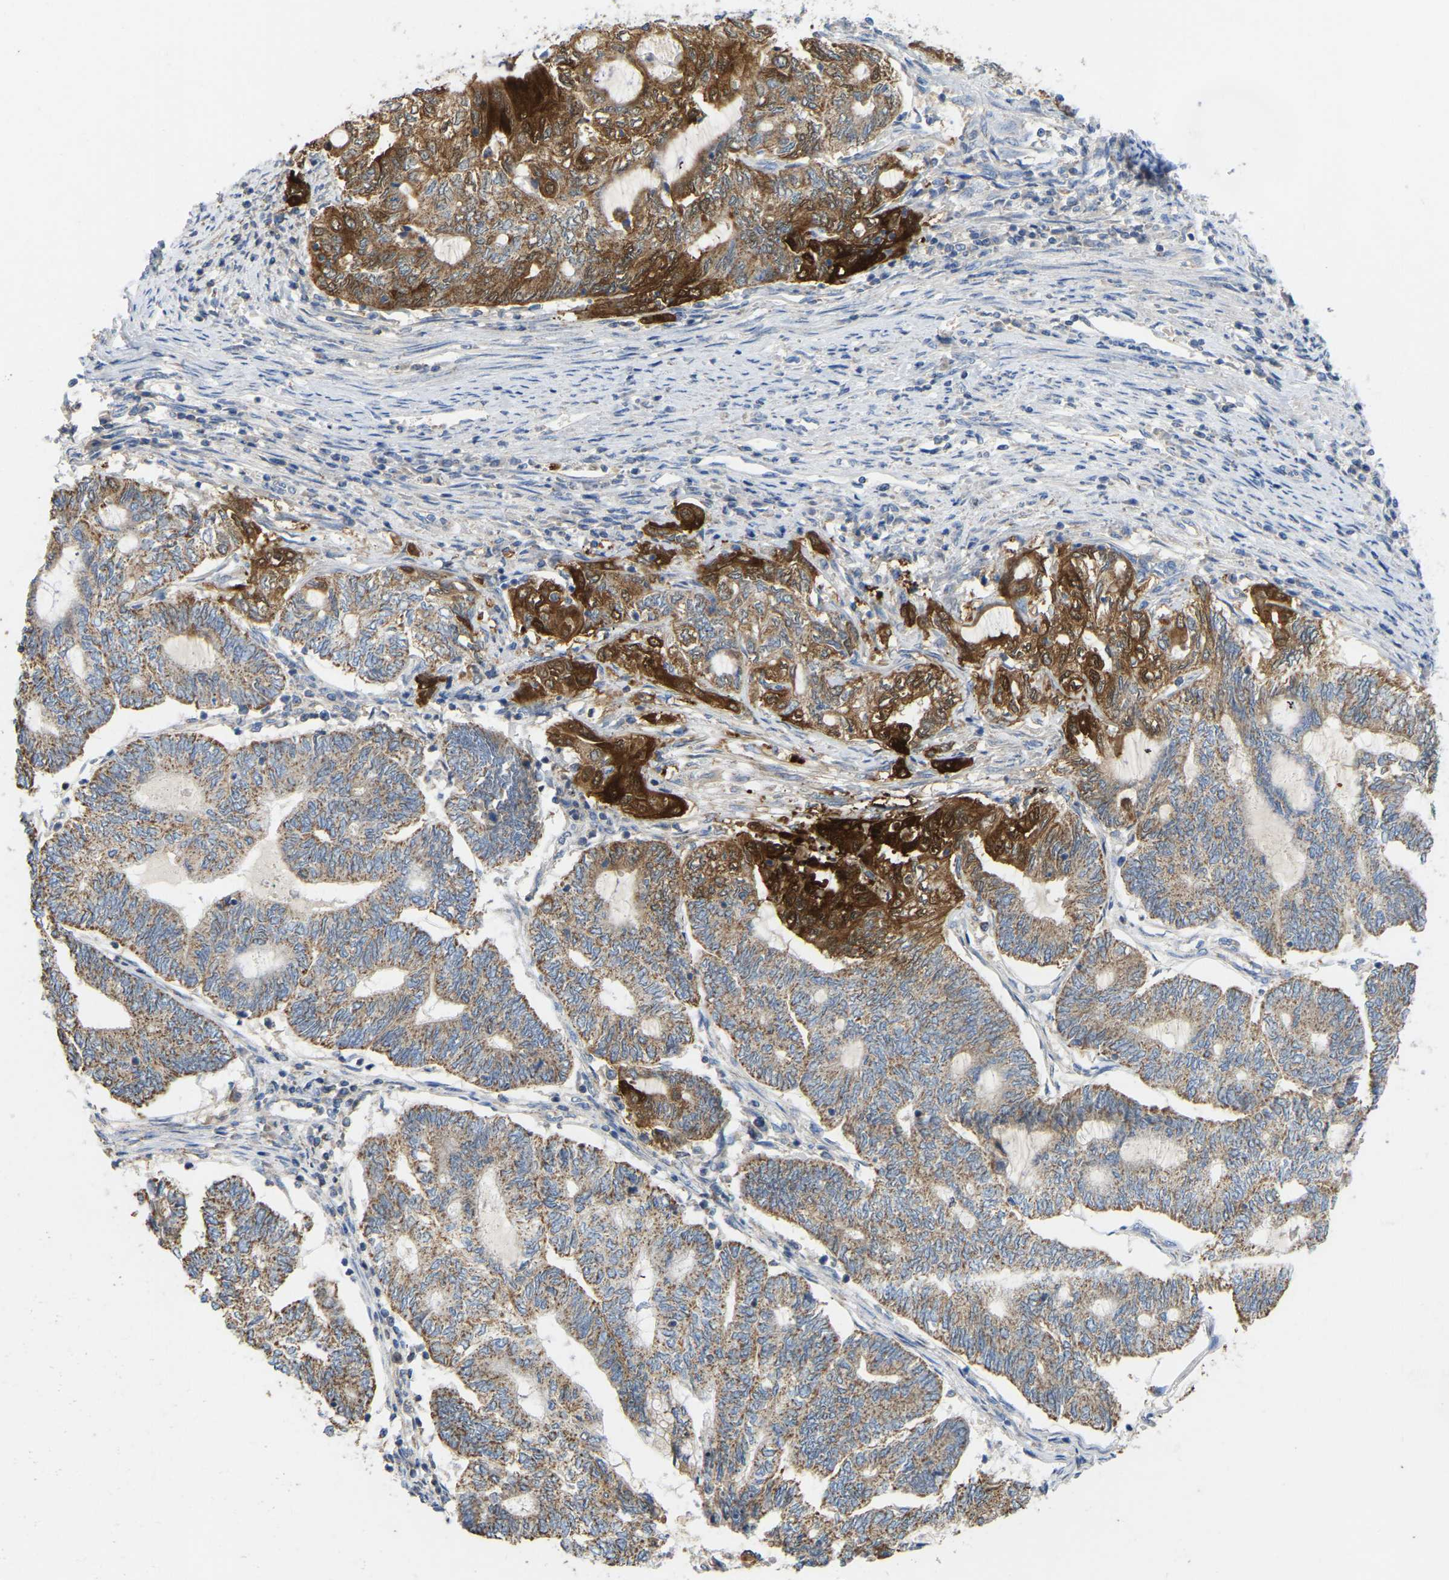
{"staining": {"intensity": "strong", "quantity": ">75%", "location": "cytoplasmic/membranous"}, "tissue": "endometrial cancer", "cell_type": "Tumor cells", "image_type": "cancer", "snomed": [{"axis": "morphology", "description": "Adenocarcinoma, NOS"}, {"axis": "topography", "description": "Uterus"}, {"axis": "topography", "description": "Endometrium"}], "caption": "Immunohistochemistry photomicrograph of human endometrial cancer stained for a protein (brown), which shows high levels of strong cytoplasmic/membranous positivity in approximately >75% of tumor cells.", "gene": "SERPINB5", "patient": {"sex": "female", "age": 70}}